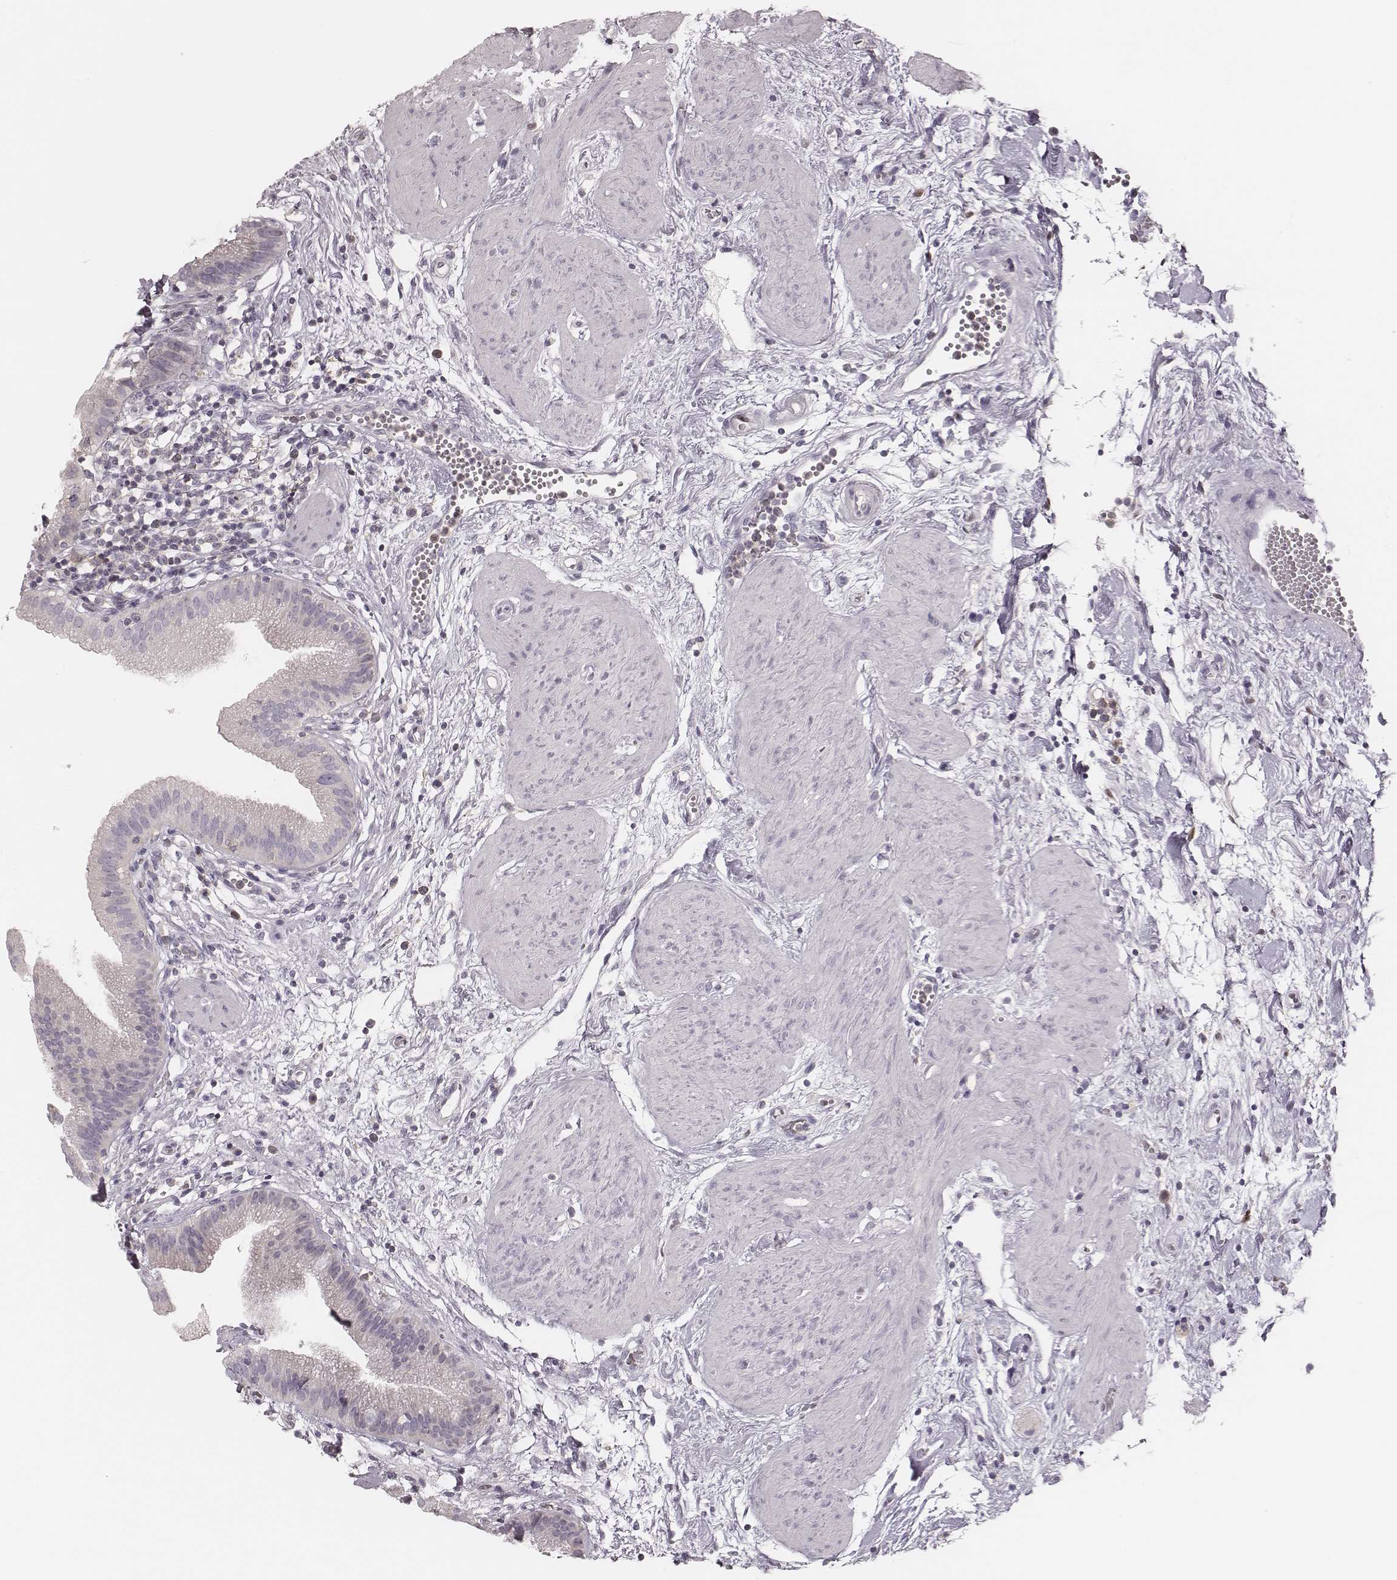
{"staining": {"intensity": "negative", "quantity": "none", "location": "none"}, "tissue": "gallbladder", "cell_type": "Glandular cells", "image_type": "normal", "snomed": [{"axis": "morphology", "description": "Normal tissue, NOS"}, {"axis": "topography", "description": "Gallbladder"}], "caption": "IHC histopathology image of normal gallbladder: gallbladder stained with DAB displays no significant protein expression in glandular cells.", "gene": "MSX1", "patient": {"sex": "female", "age": 65}}